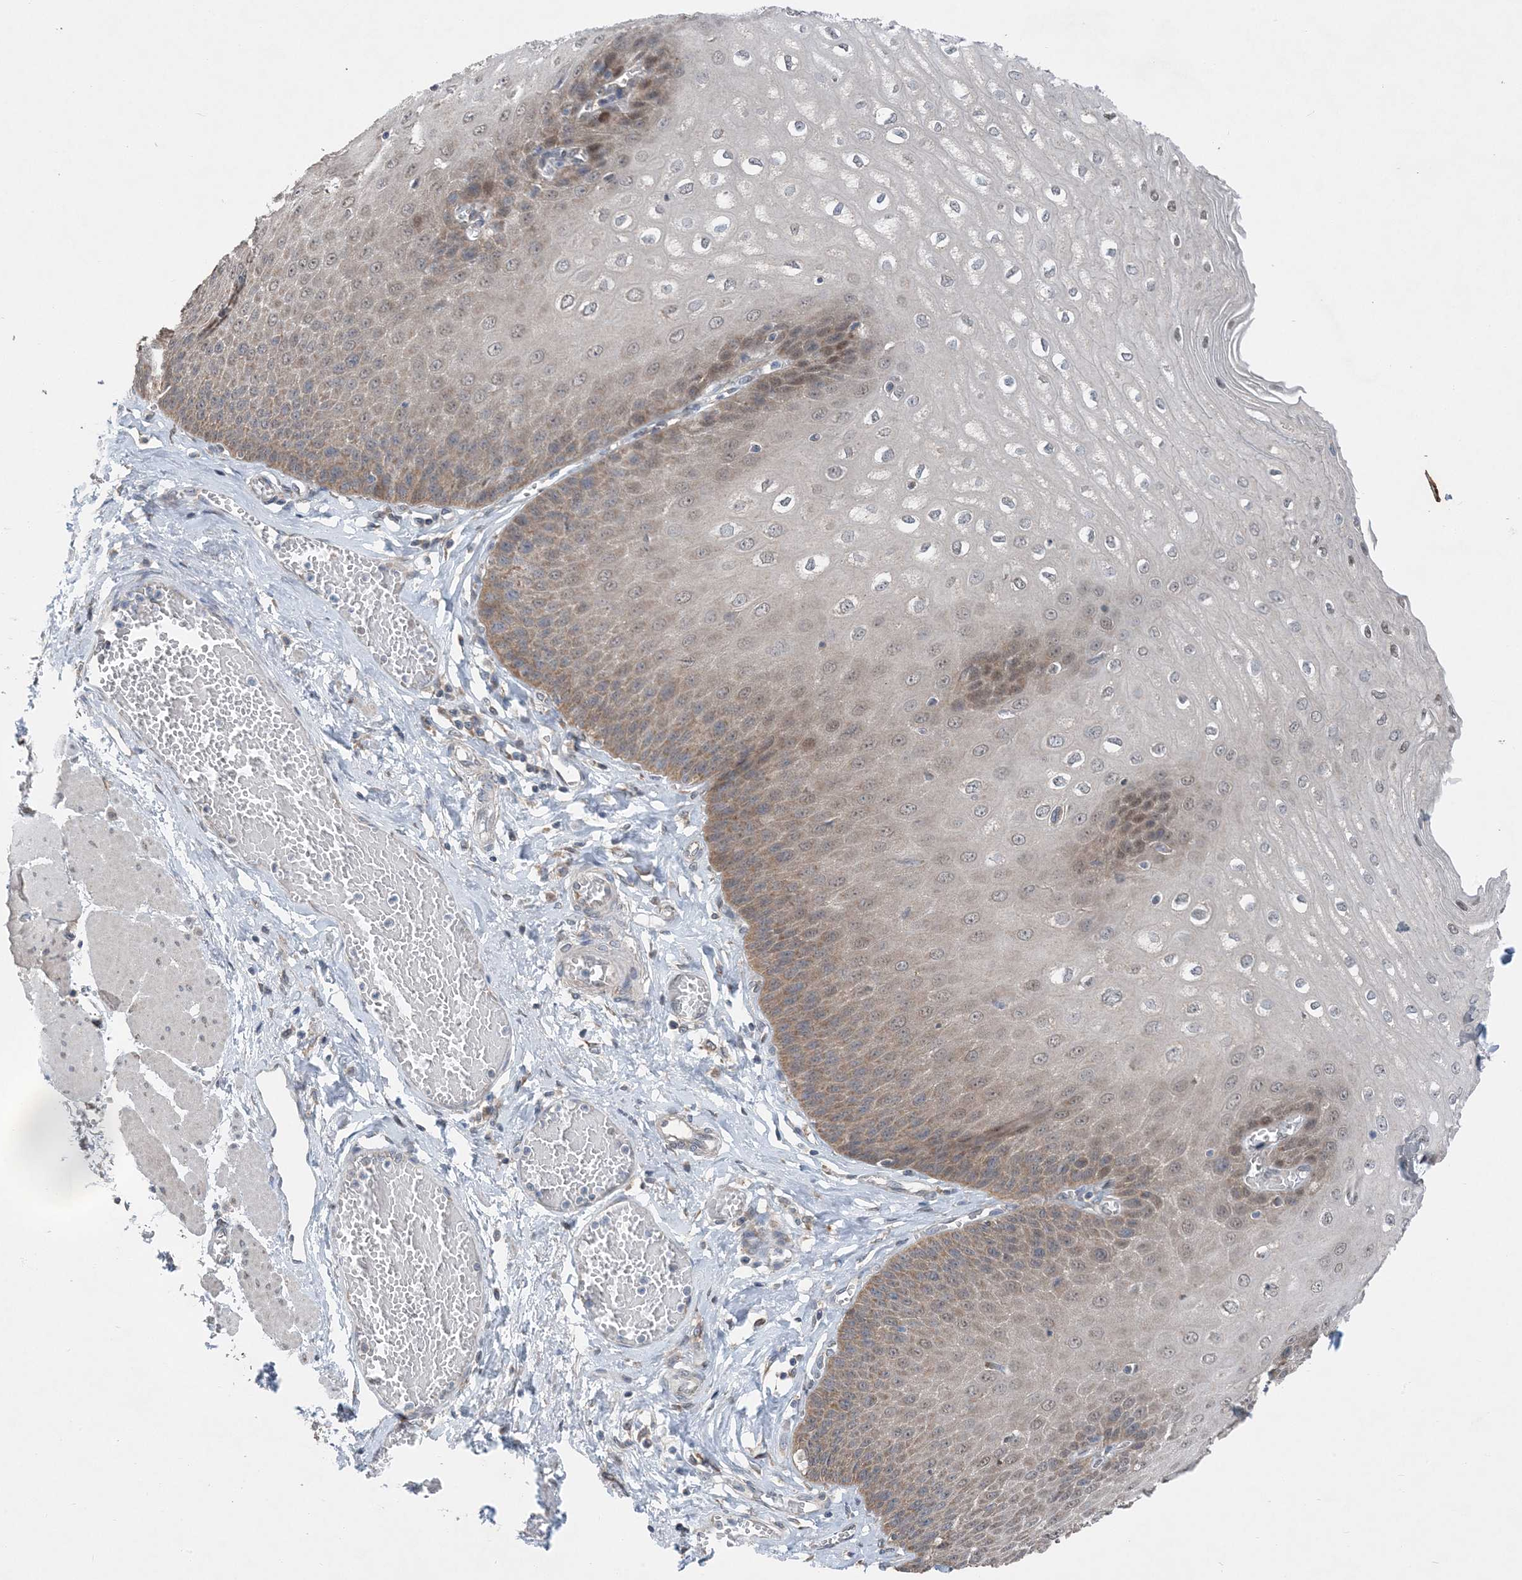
{"staining": {"intensity": "moderate", "quantity": "25%-75%", "location": "cytoplasmic/membranous"}, "tissue": "esophagus", "cell_type": "Squamous epithelial cells", "image_type": "normal", "snomed": [{"axis": "morphology", "description": "Normal tissue, NOS"}, {"axis": "topography", "description": "Esophagus"}], "caption": "A histopathology image of human esophagus stained for a protein shows moderate cytoplasmic/membranous brown staining in squamous epithelial cells.", "gene": "DHX30", "patient": {"sex": "male", "age": 60}}